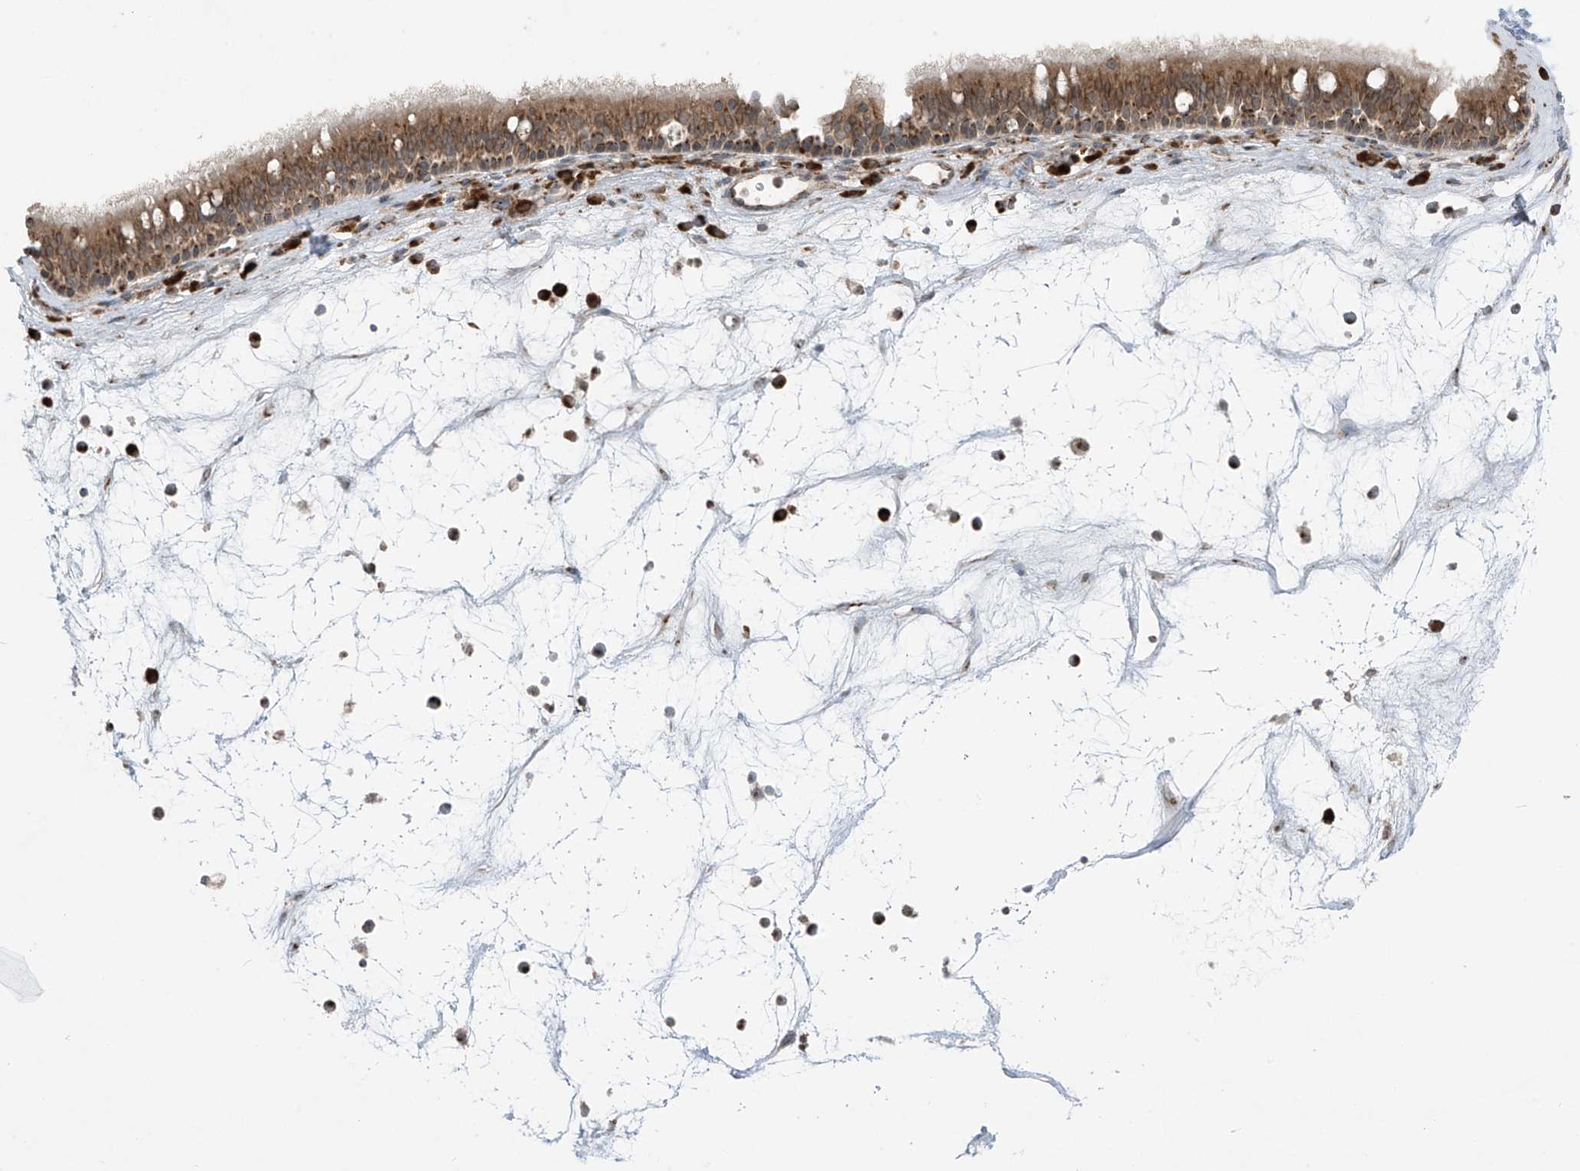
{"staining": {"intensity": "moderate", "quantity": ">75%", "location": "cytoplasmic/membranous"}, "tissue": "nasopharynx", "cell_type": "Respiratory epithelial cells", "image_type": "normal", "snomed": [{"axis": "morphology", "description": "Normal tissue, NOS"}, {"axis": "morphology", "description": "Inflammation, NOS"}, {"axis": "morphology", "description": "Malignant melanoma, Metastatic site"}, {"axis": "topography", "description": "Nasopharynx"}], "caption": "DAB immunohistochemical staining of unremarkable nasopharynx exhibits moderate cytoplasmic/membranous protein expression in approximately >75% of respiratory epithelial cells. (brown staining indicates protein expression, while blue staining denotes nuclei).", "gene": "ERLEC1", "patient": {"sex": "male", "age": 70}}